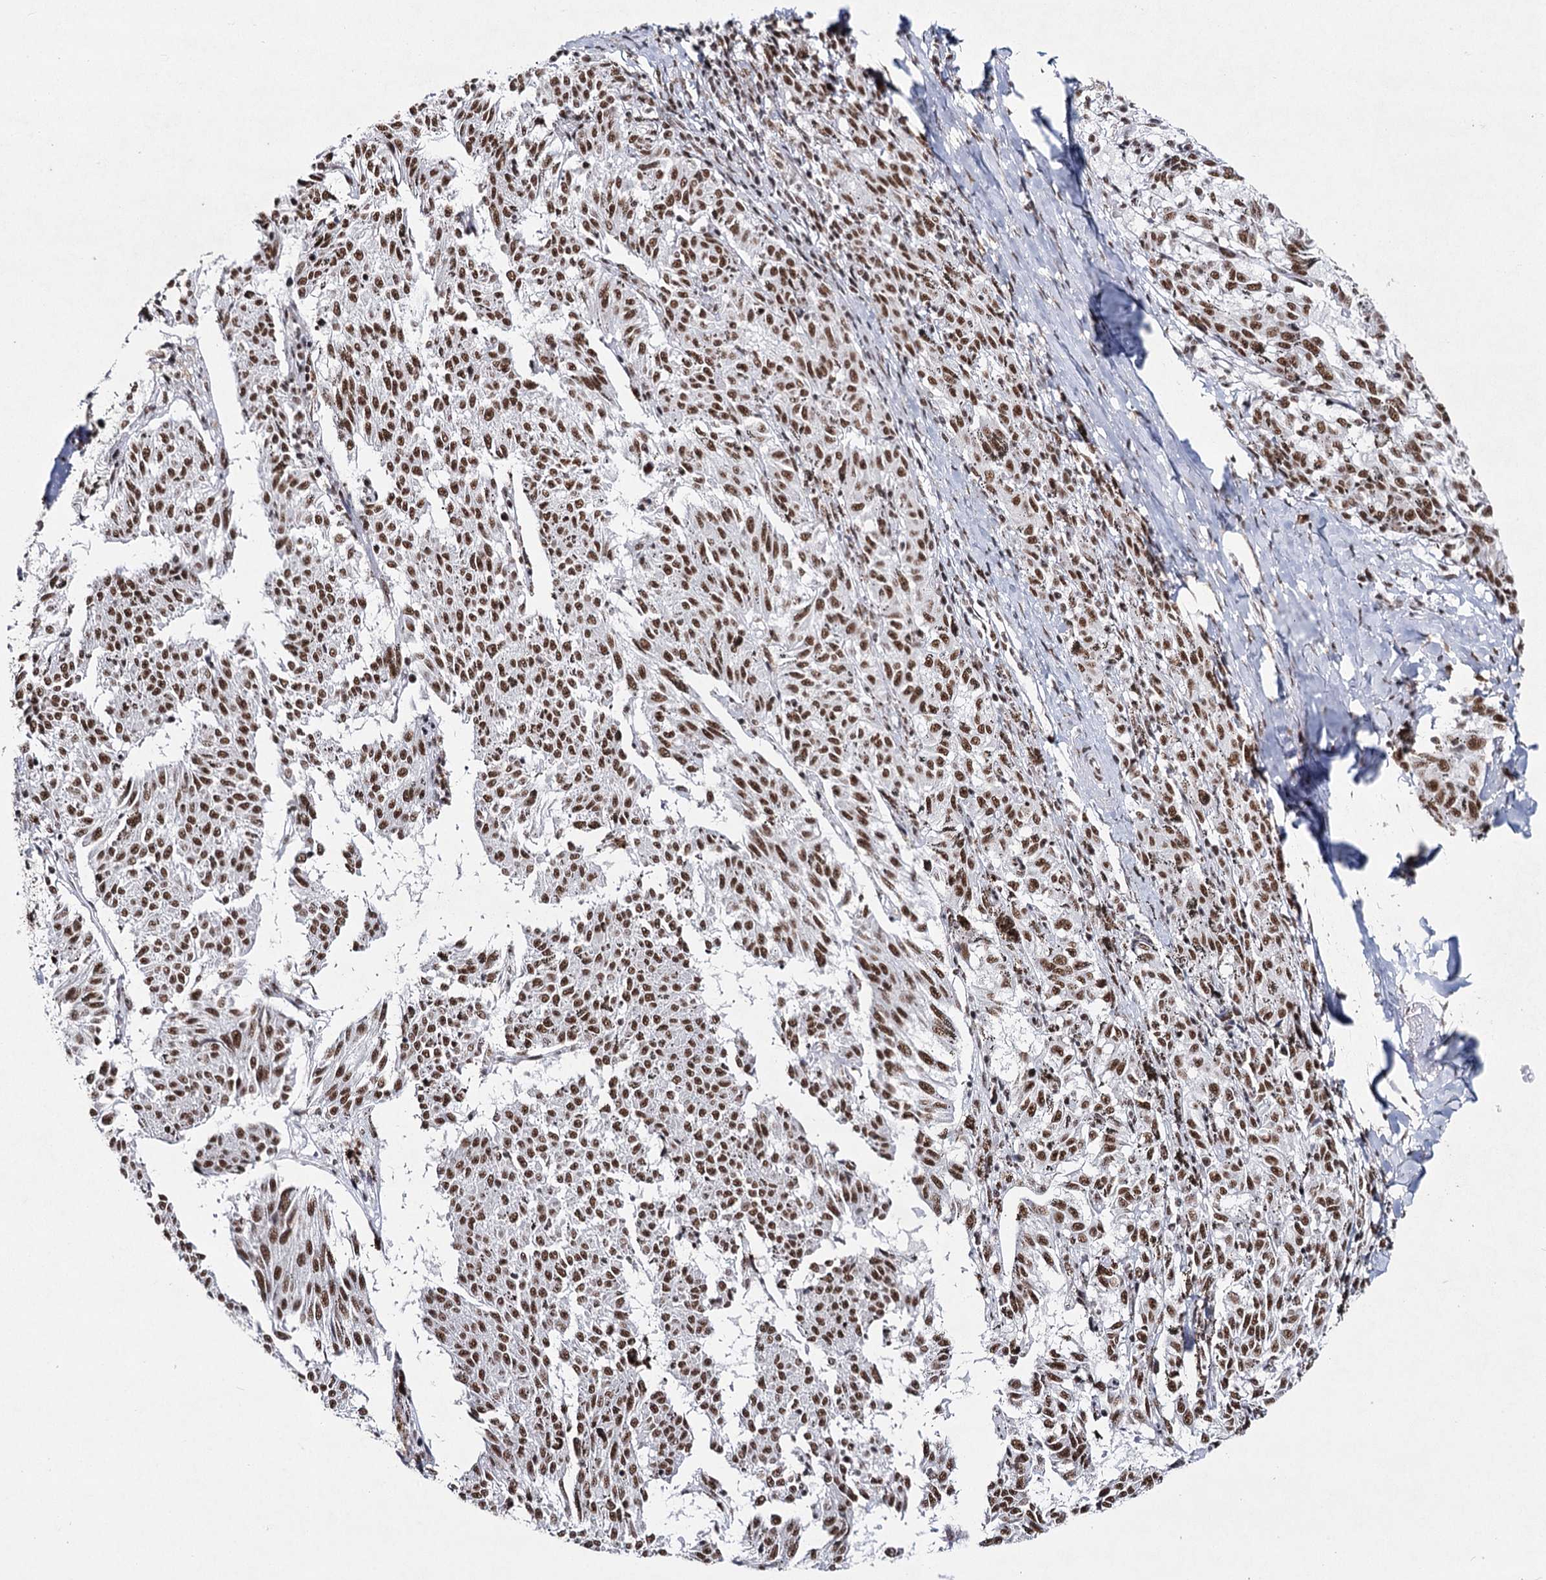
{"staining": {"intensity": "moderate", "quantity": ">75%", "location": "nuclear"}, "tissue": "melanoma", "cell_type": "Tumor cells", "image_type": "cancer", "snomed": [{"axis": "morphology", "description": "Malignant melanoma, NOS"}, {"axis": "topography", "description": "Skin"}], "caption": "An IHC histopathology image of neoplastic tissue is shown. Protein staining in brown highlights moderate nuclear positivity in malignant melanoma within tumor cells. (Stains: DAB (3,3'-diaminobenzidine) in brown, nuclei in blue, Microscopy: brightfield microscopy at high magnification).", "gene": "SCAF8", "patient": {"sex": "female", "age": 72}}